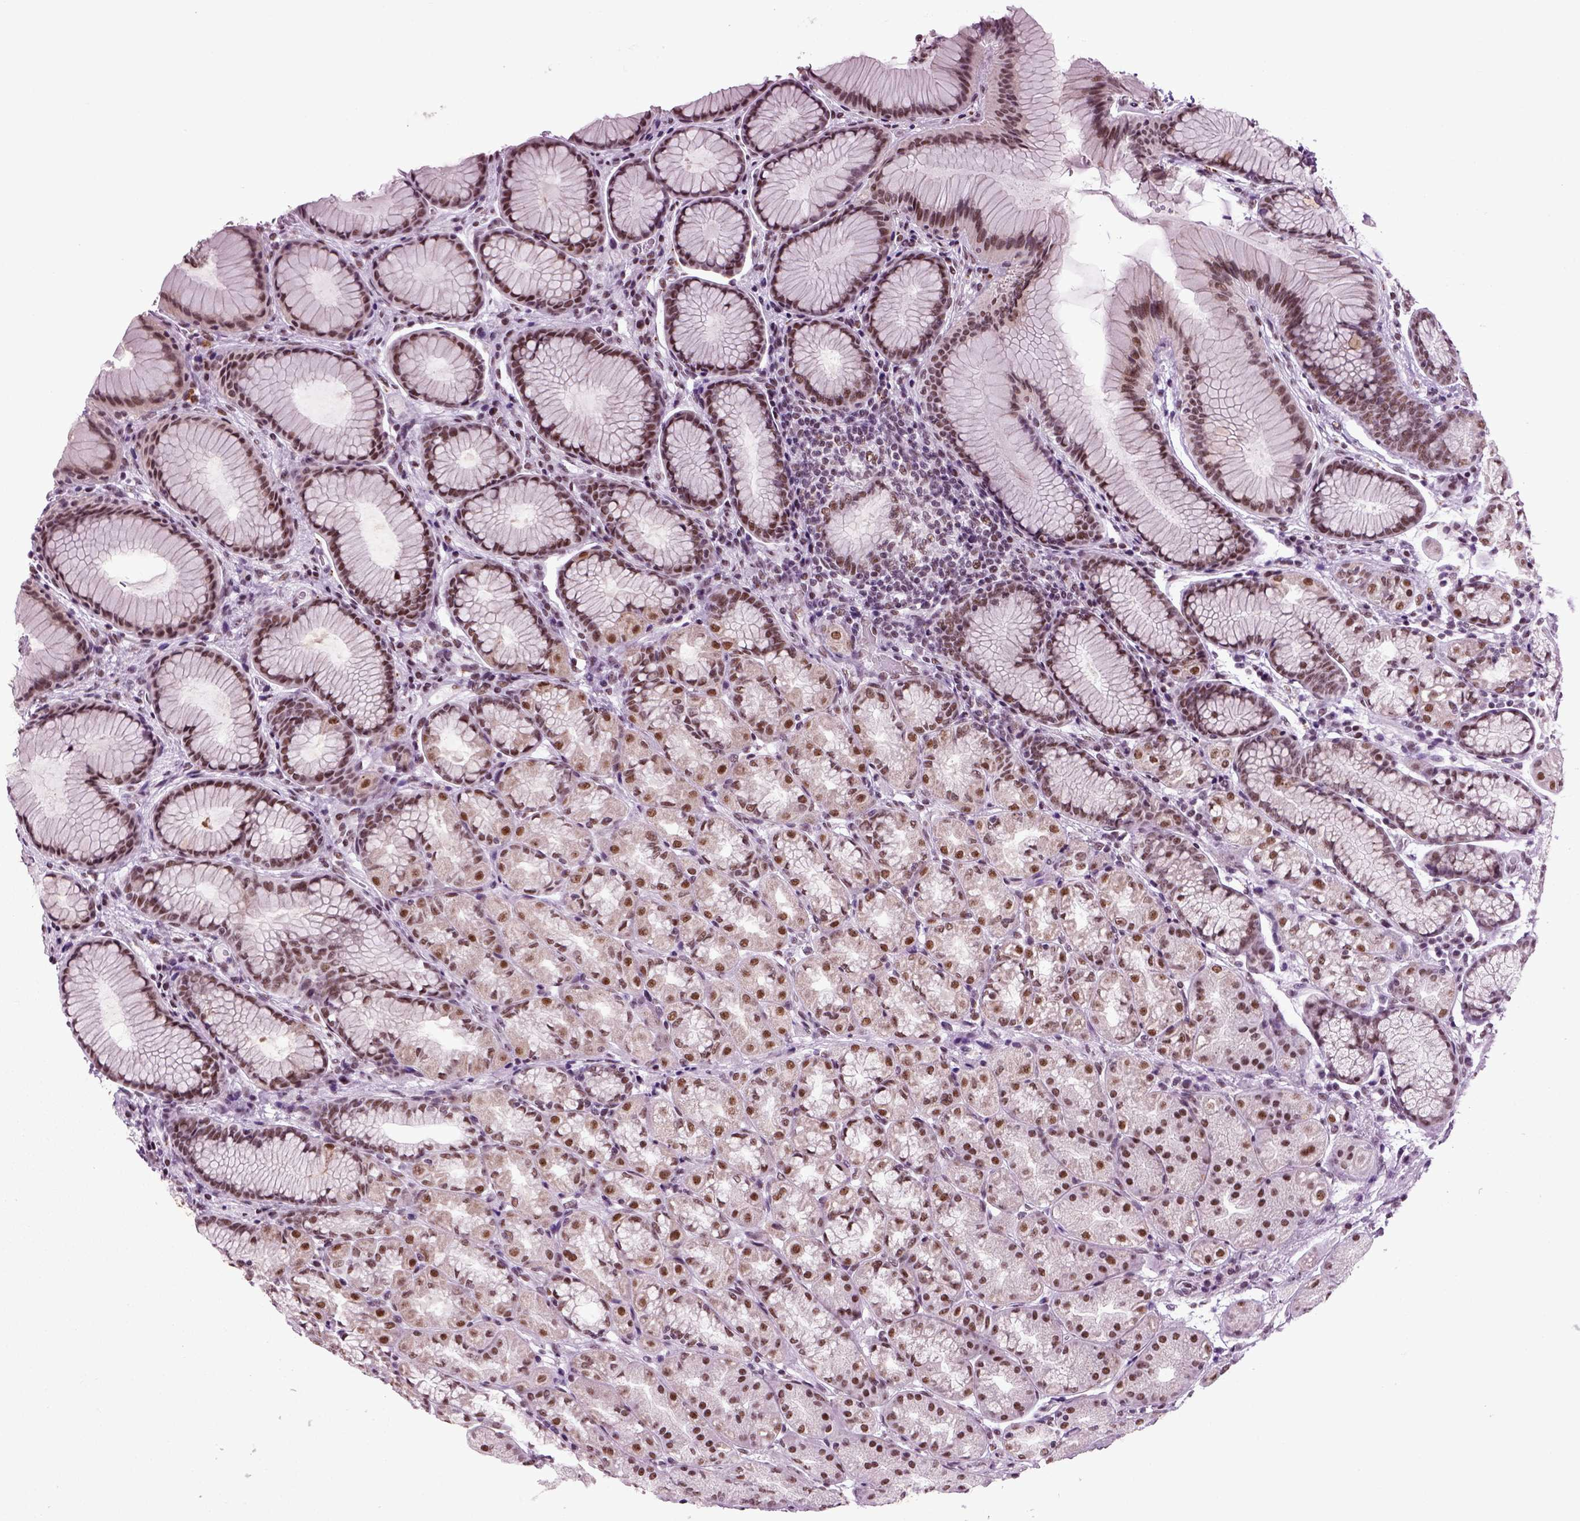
{"staining": {"intensity": "moderate", "quantity": "25%-75%", "location": "nuclear"}, "tissue": "stomach", "cell_type": "Glandular cells", "image_type": "normal", "snomed": [{"axis": "morphology", "description": "Normal tissue, NOS"}, {"axis": "morphology", "description": "Adenocarcinoma, NOS"}, {"axis": "topography", "description": "Stomach"}], "caption": "IHC (DAB) staining of benign stomach displays moderate nuclear protein staining in approximately 25%-75% of glandular cells.", "gene": "RCOR3", "patient": {"sex": "female", "age": 79}}